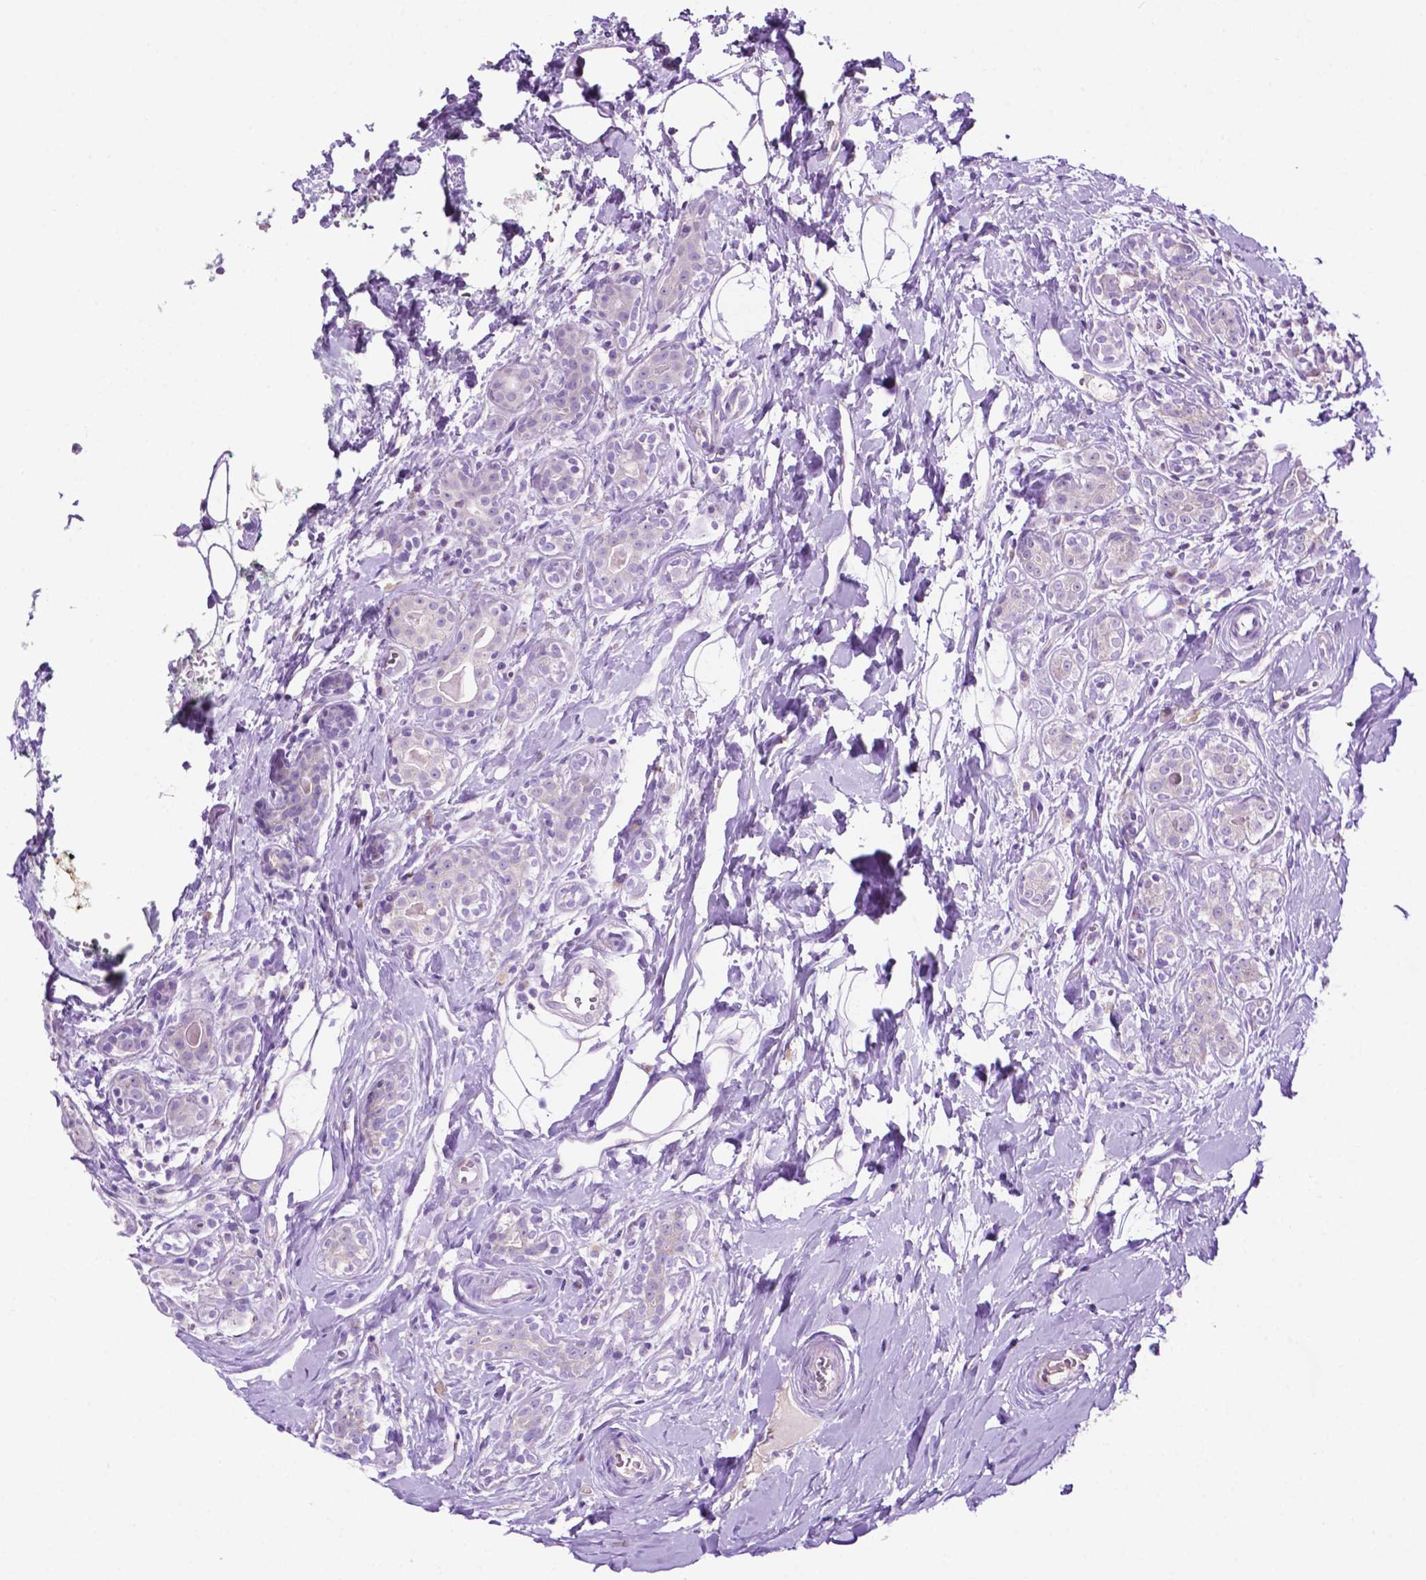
{"staining": {"intensity": "negative", "quantity": "none", "location": "none"}, "tissue": "breast cancer", "cell_type": "Tumor cells", "image_type": "cancer", "snomed": [{"axis": "morphology", "description": "Duct carcinoma"}, {"axis": "topography", "description": "Breast"}], "caption": "Immunohistochemical staining of human breast intraductal carcinoma exhibits no significant staining in tumor cells.", "gene": "PHYHIP", "patient": {"sex": "female", "age": 43}}